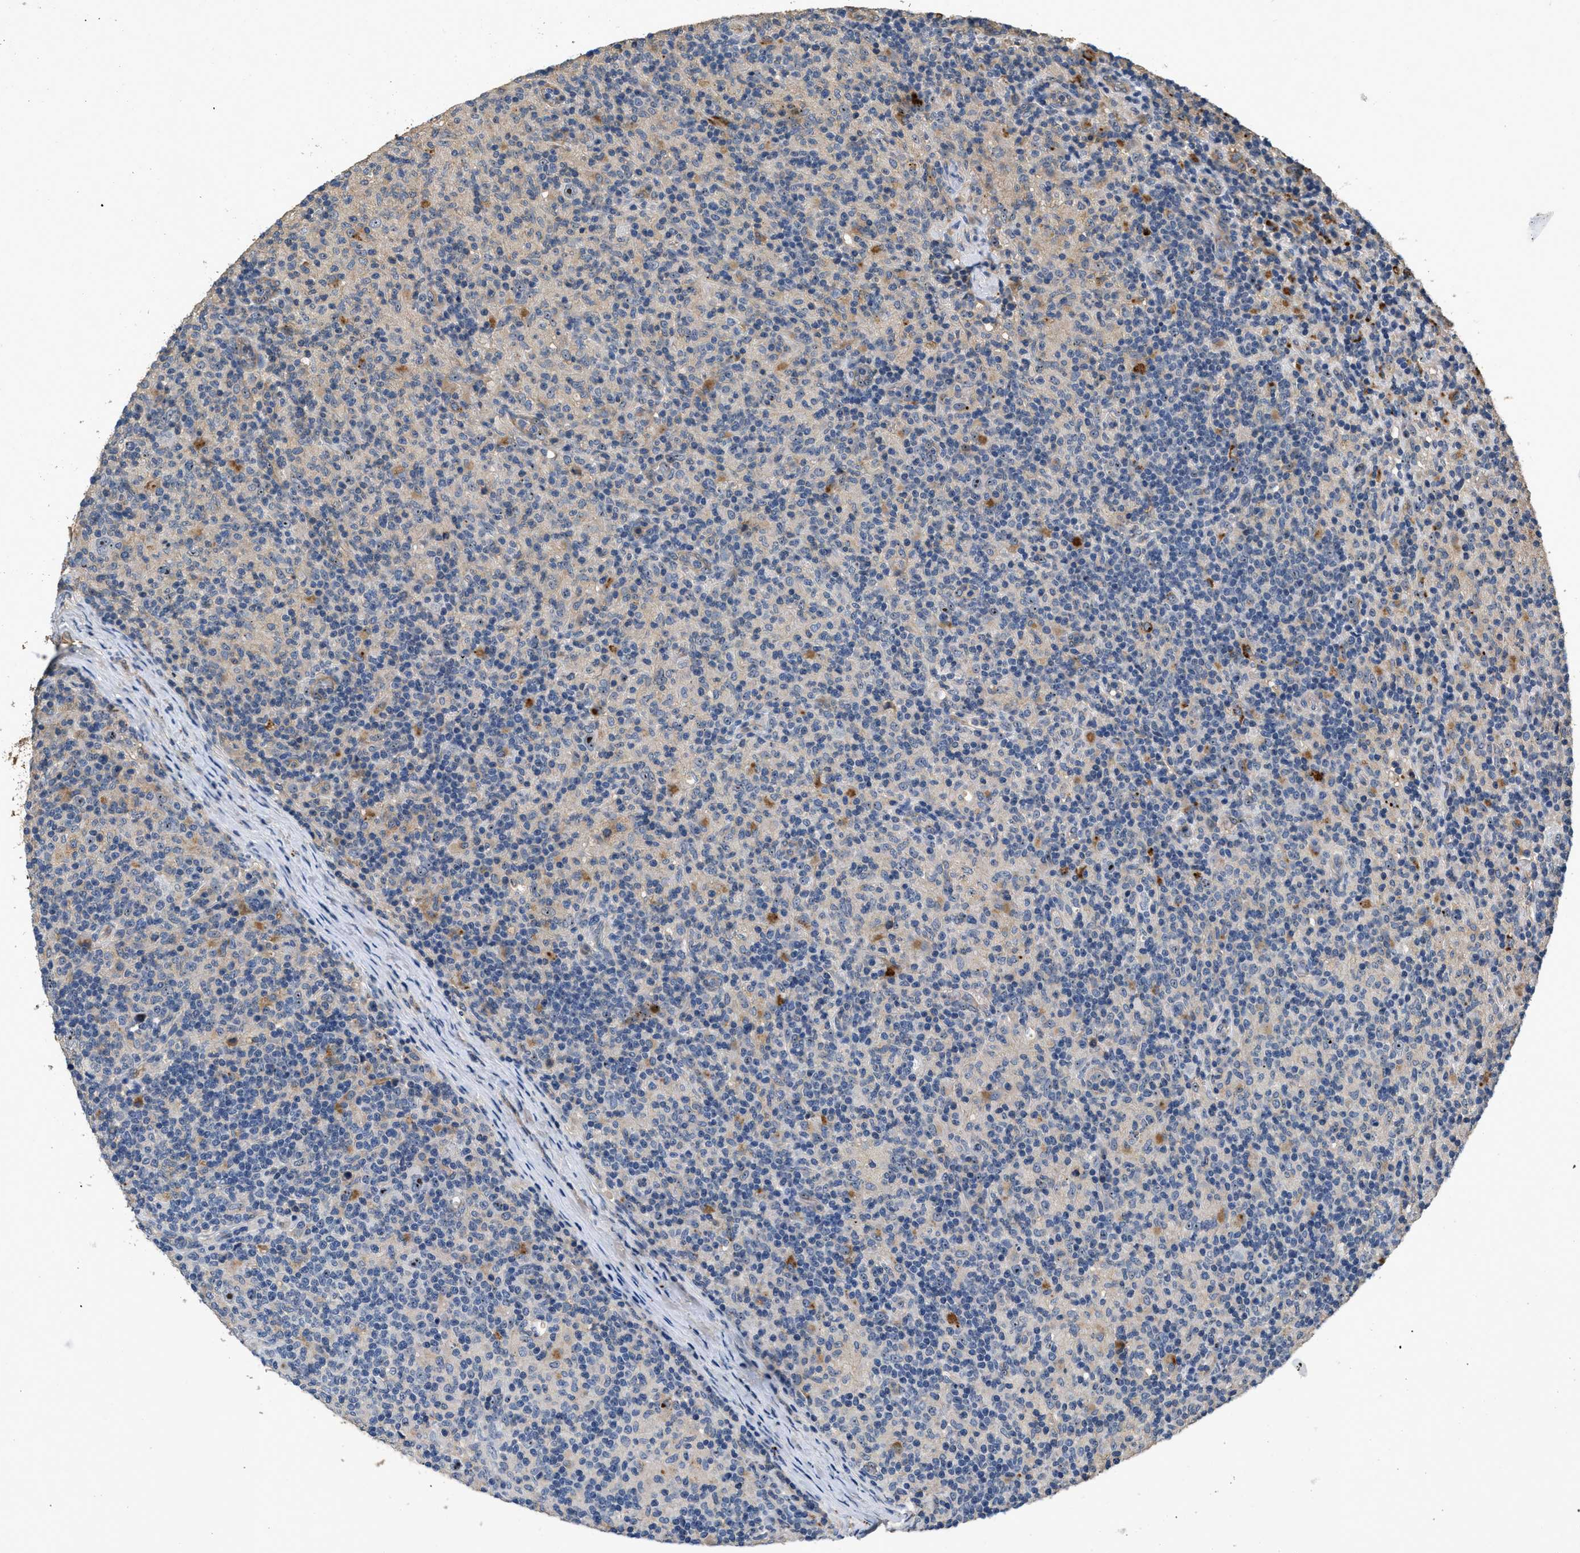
{"staining": {"intensity": "moderate", "quantity": "<25%", "location": "nuclear"}, "tissue": "lymphoma", "cell_type": "Tumor cells", "image_type": "cancer", "snomed": [{"axis": "morphology", "description": "Hodgkin's disease, NOS"}, {"axis": "topography", "description": "Lymph node"}], "caption": "Immunohistochemistry (IHC) photomicrograph of human lymphoma stained for a protein (brown), which reveals low levels of moderate nuclear expression in about <25% of tumor cells.", "gene": "OSMR", "patient": {"sex": "male", "age": 70}}